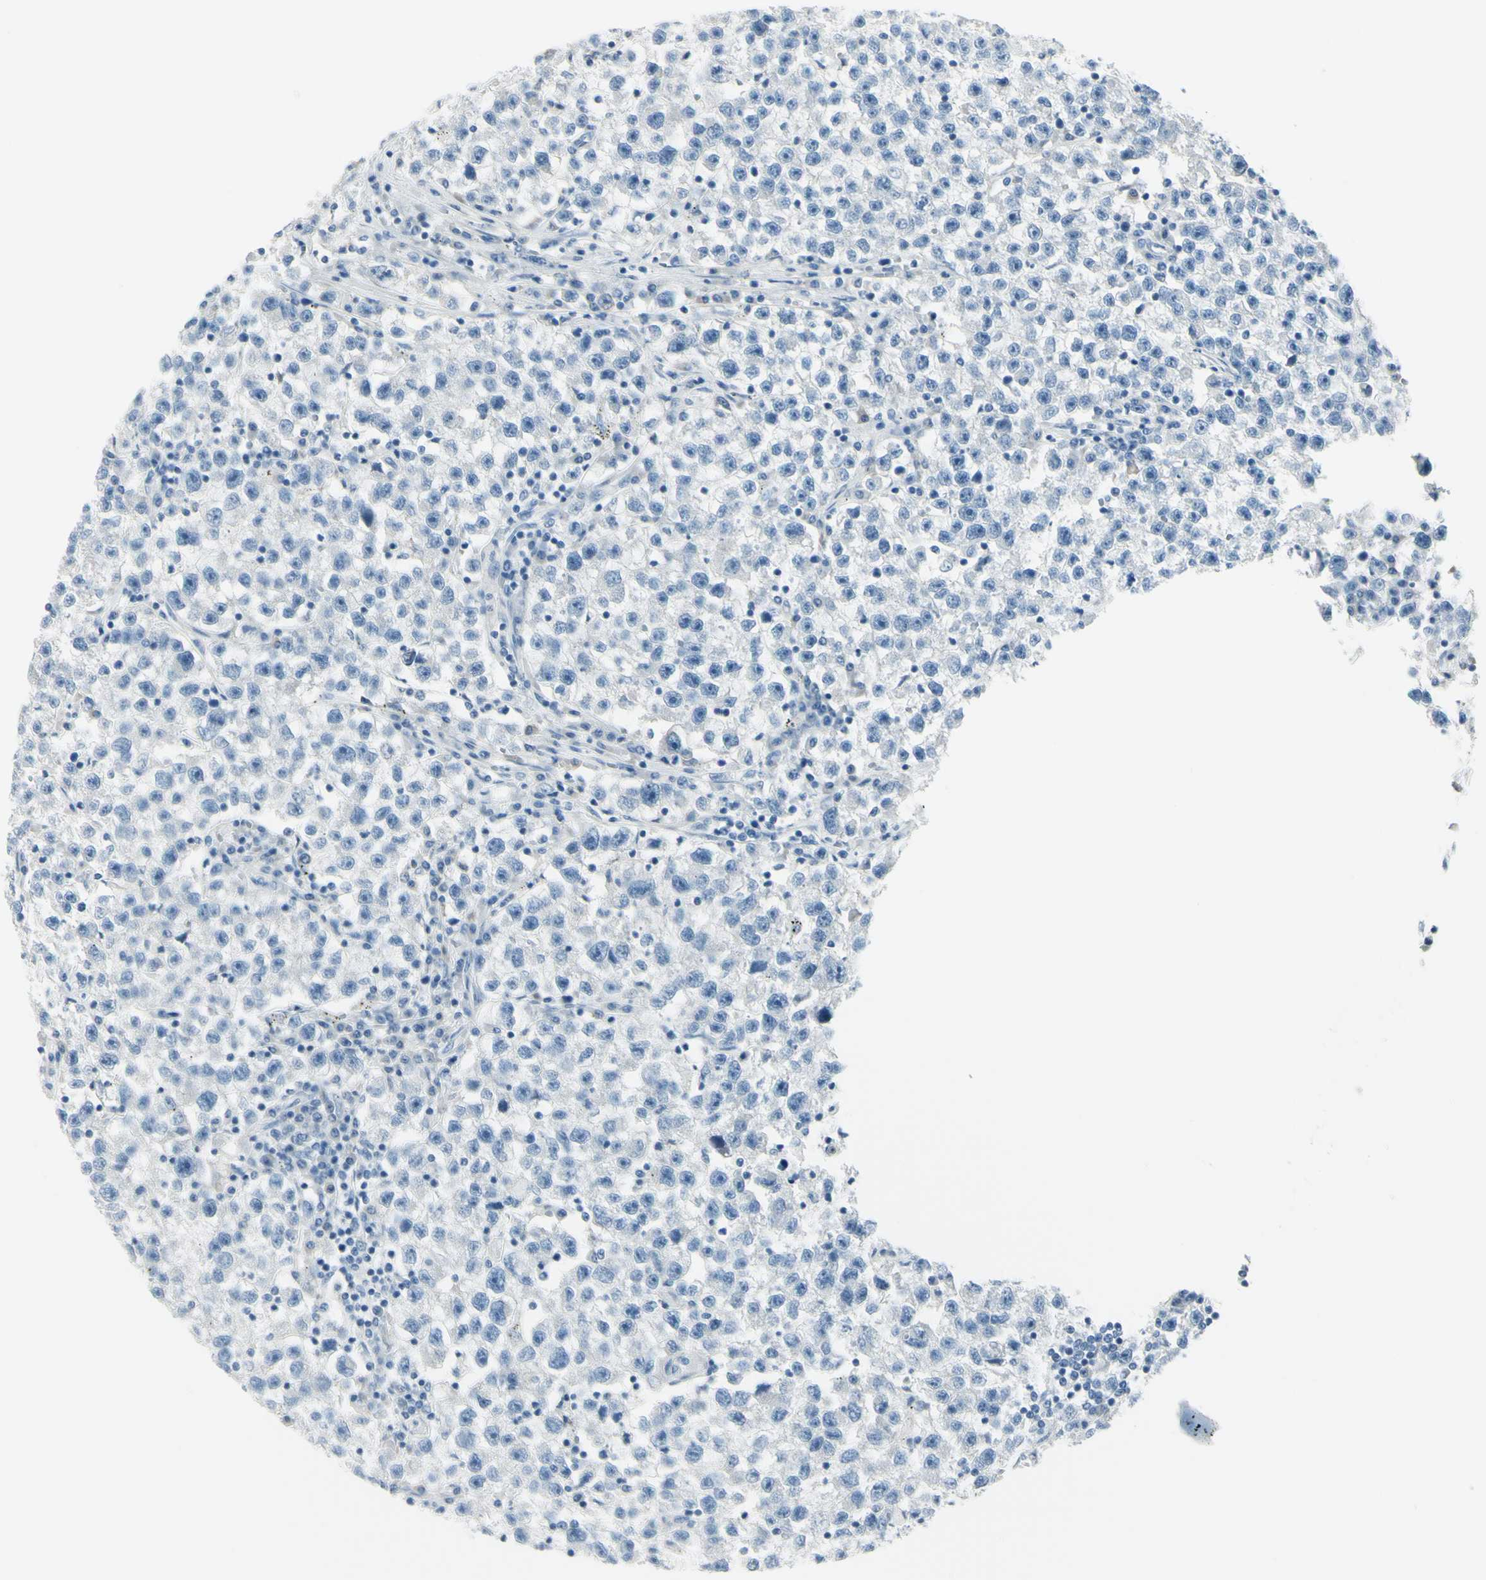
{"staining": {"intensity": "negative", "quantity": "none", "location": "none"}, "tissue": "testis cancer", "cell_type": "Tumor cells", "image_type": "cancer", "snomed": [{"axis": "morphology", "description": "Seminoma, NOS"}, {"axis": "topography", "description": "Testis"}], "caption": "Immunohistochemistry (IHC) image of human seminoma (testis) stained for a protein (brown), which shows no expression in tumor cells.", "gene": "DLG4", "patient": {"sex": "male", "age": 22}}